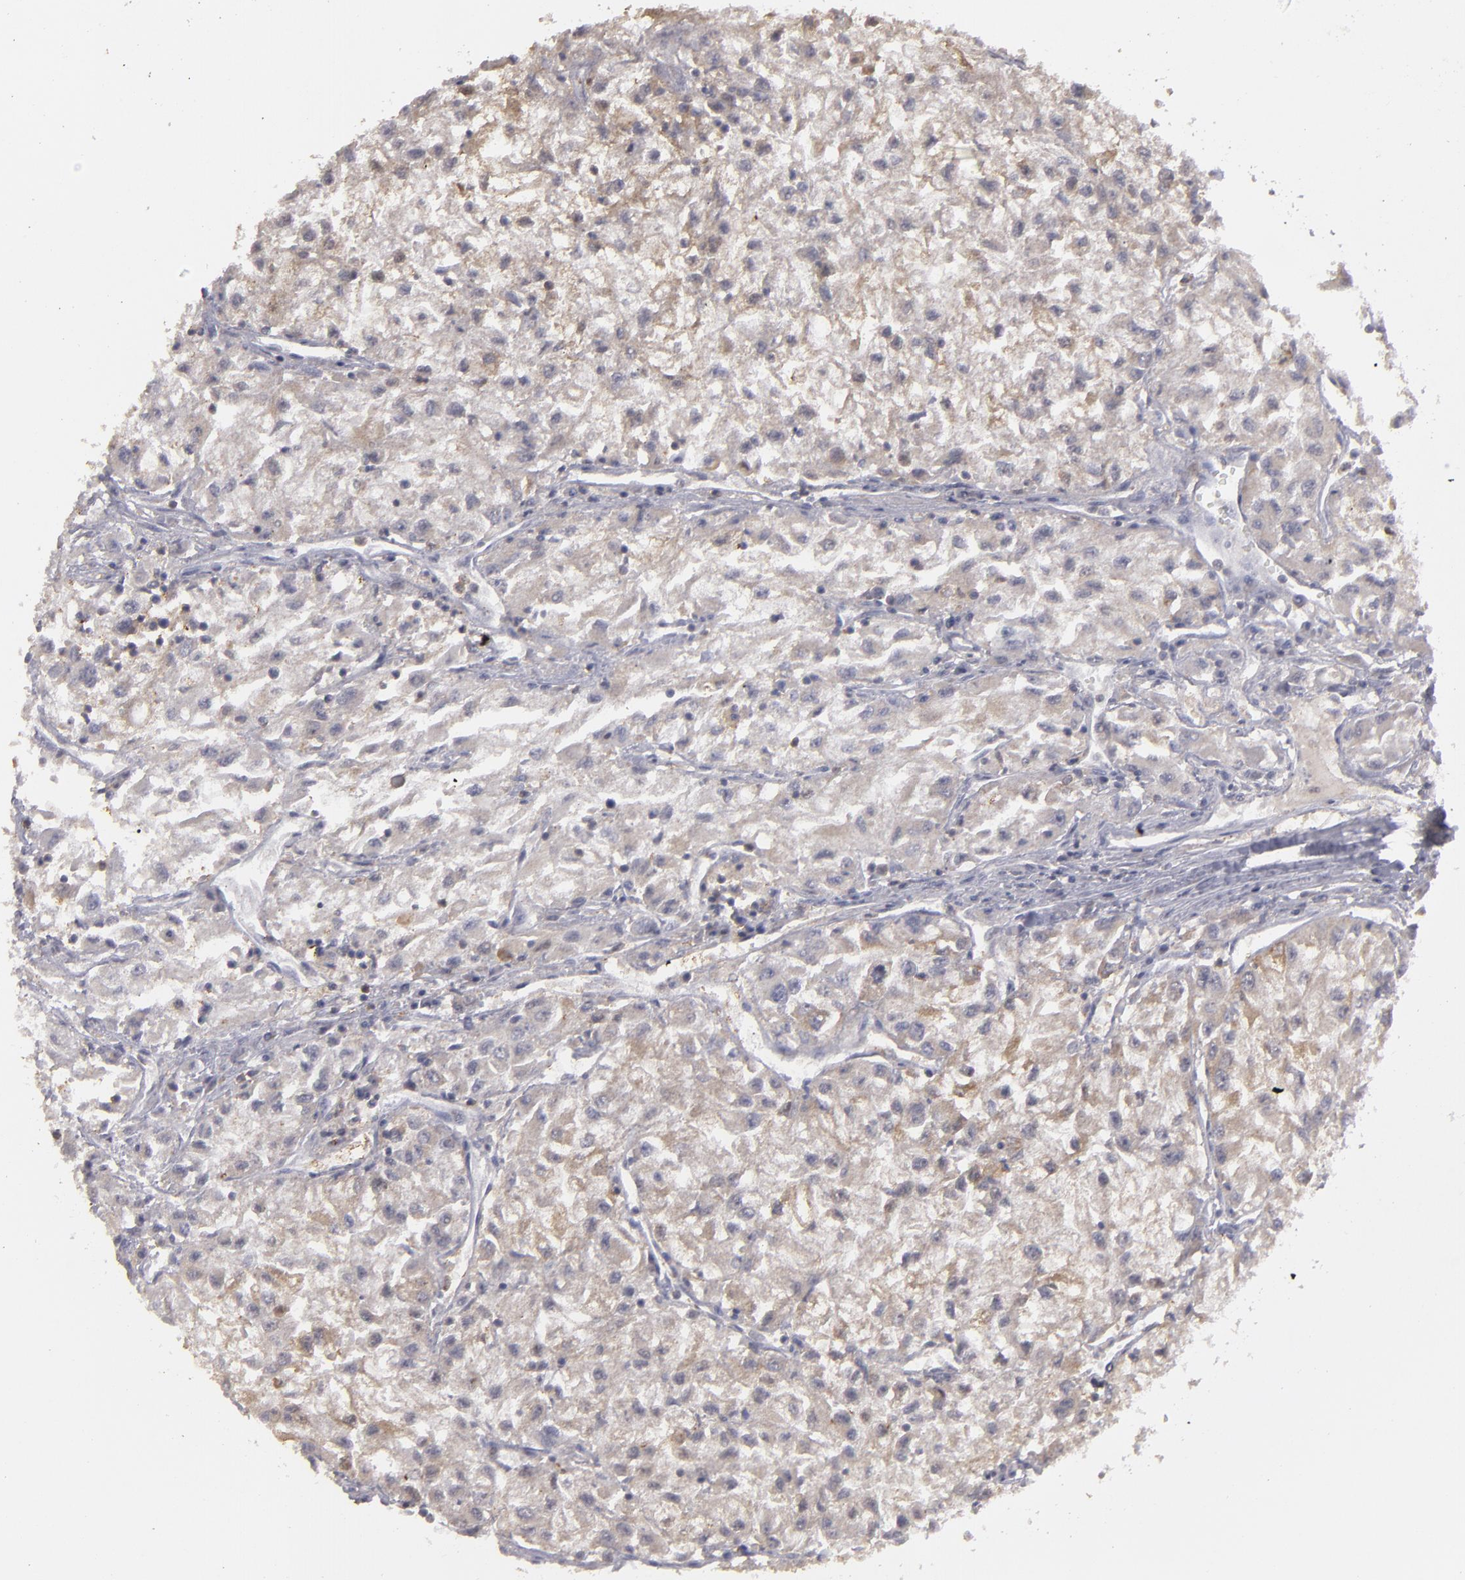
{"staining": {"intensity": "weak", "quantity": "25%-75%", "location": "cytoplasmic/membranous"}, "tissue": "renal cancer", "cell_type": "Tumor cells", "image_type": "cancer", "snomed": [{"axis": "morphology", "description": "Adenocarcinoma, NOS"}, {"axis": "topography", "description": "Kidney"}], "caption": "A brown stain labels weak cytoplasmic/membranous expression of a protein in human renal adenocarcinoma tumor cells.", "gene": "SEMA3G", "patient": {"sex": "male", "age": 59}}